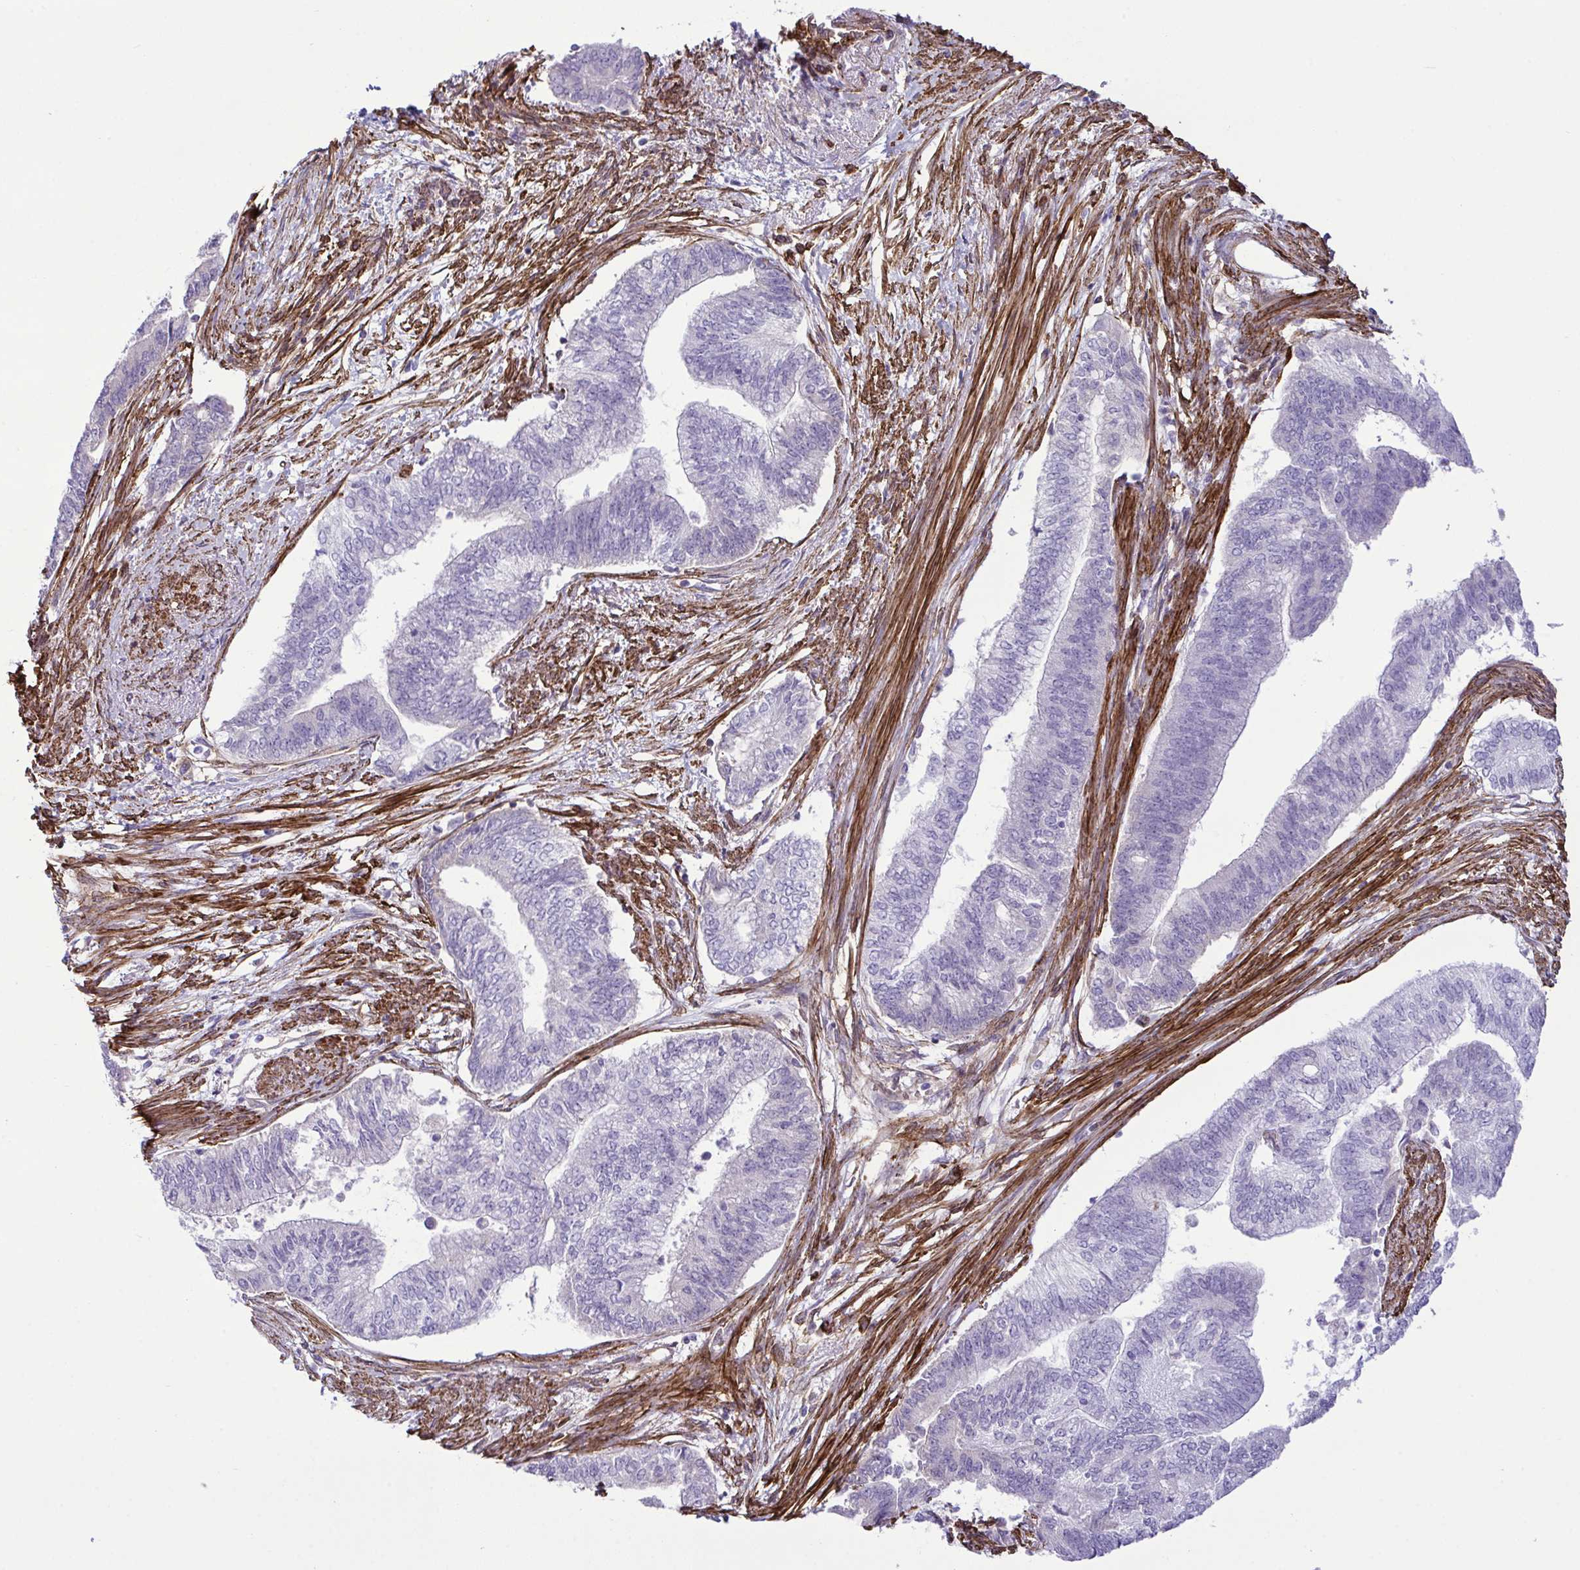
{"staining": {"intensity": "negative", "quantity": "none", "location": "none"}, "tissue": "endometrial cancer", "cell_type": "Tumor cells", "image_type": "cancer", "snomed": [{"axis": "morphology", "description": "Adenocarcinoma, NOS"}, {"axis": "topography", "description": "Endometrium"}], "caption": "Histopathology image shows no protein positivity in tumor cells of endometrial adenocarcinoma tissue. (Stains: DAB immunohistochemistry with hematoxylin counter stain, Microscopy: brightfield microscopy at high magnification).", "gene": "SYNPO2L", "patient": {"sex": "female", "age": 65}}